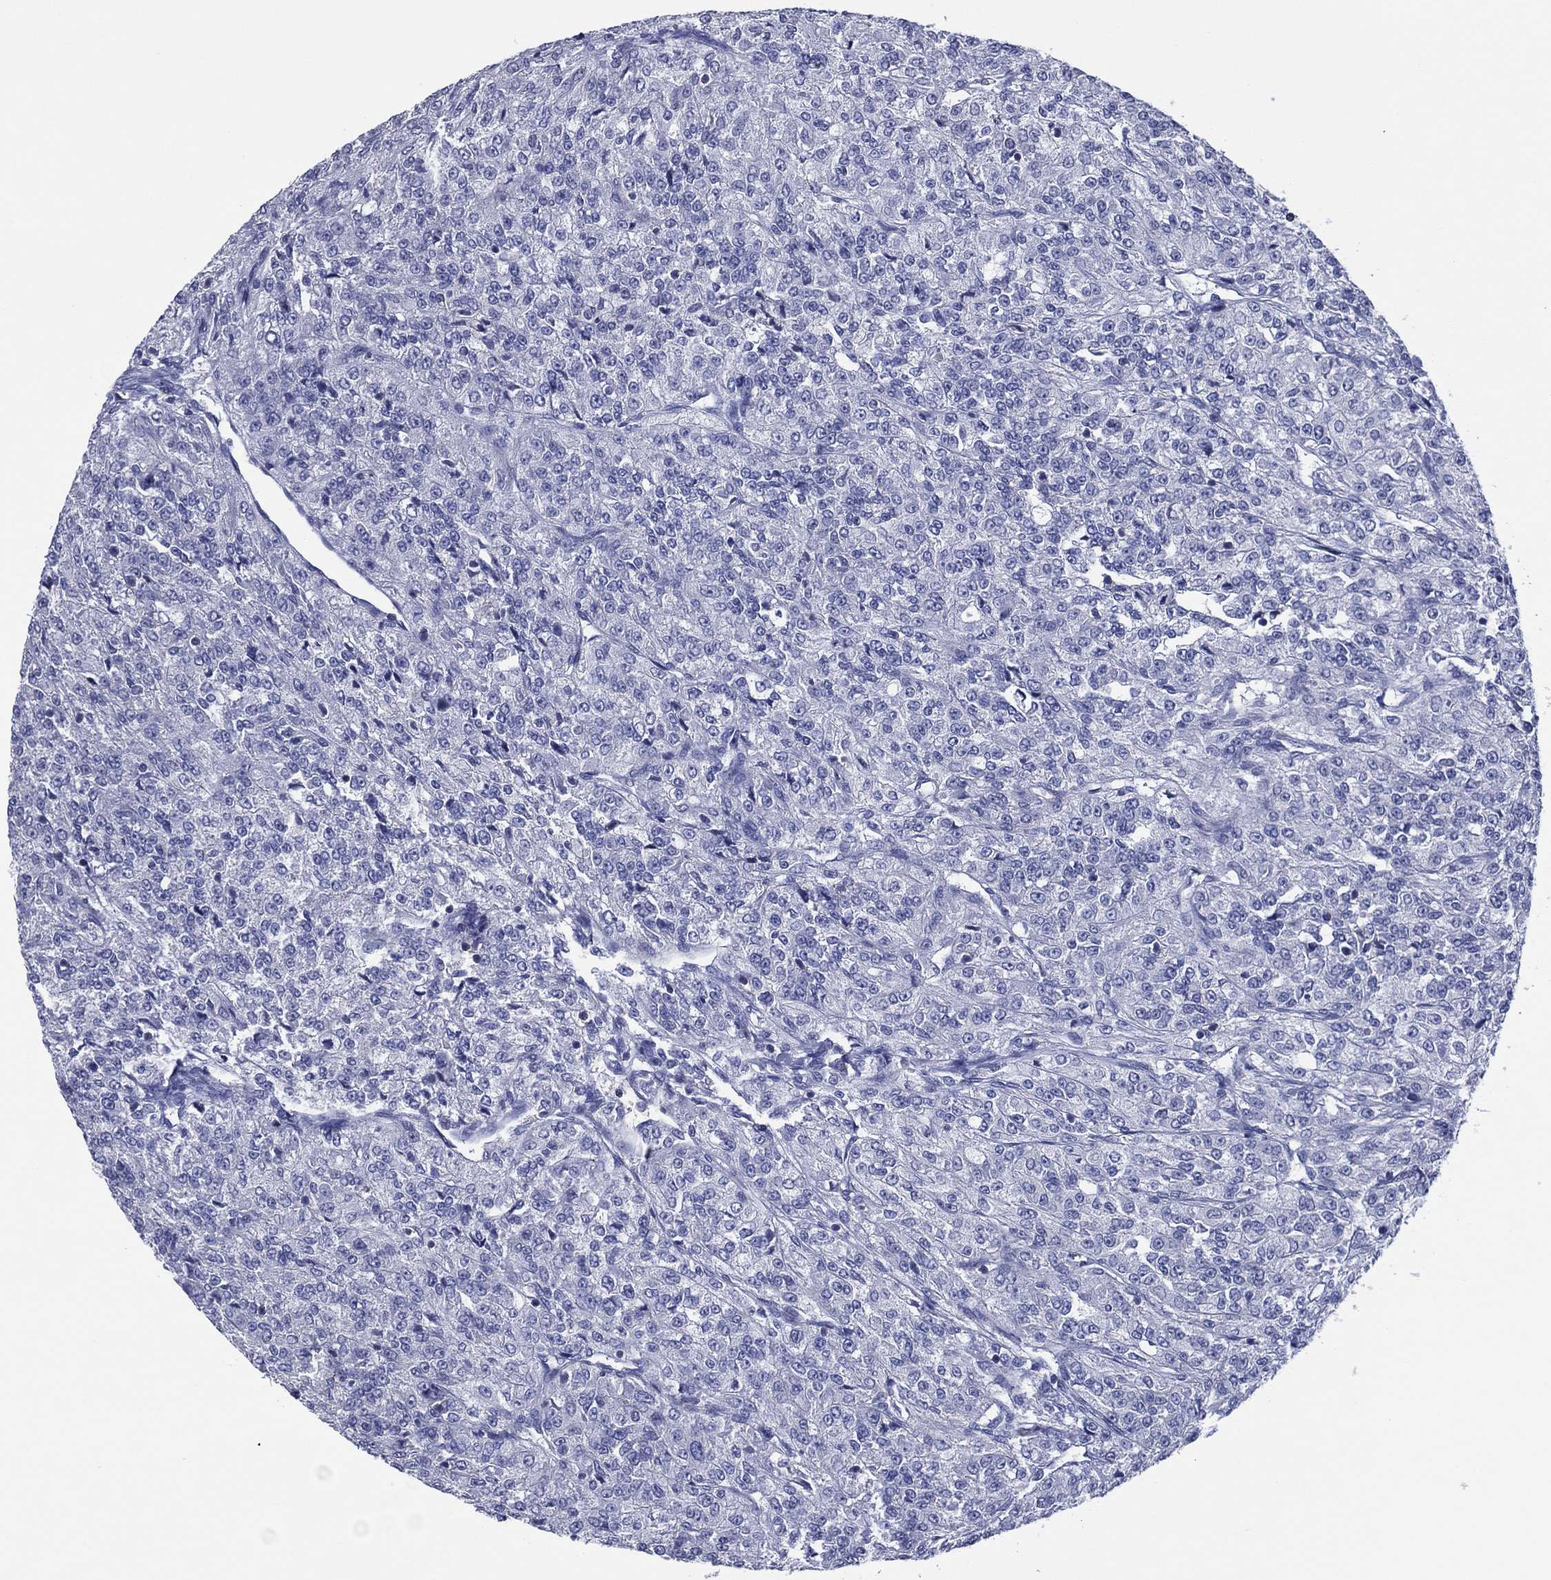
{"staining": {"intensity": "negative", "quantity": "none", "location": "none"}, "tissue": "renal cancer", "cell_type": "Tumor cells", "image_type": "cancer", "snomed": [{"axis": "morphology", "description": "Adenocarcinoma, NOS"}, {"axis": "topography", "description": "Kidney"}], "caption": "This is a histopathology image of immunohistochemistry staining of renal adenocarcinoma, which shows no positivity in tumor cells.", "gene": "TRIM31", "patient": {"sex": "female", "age": 63}}